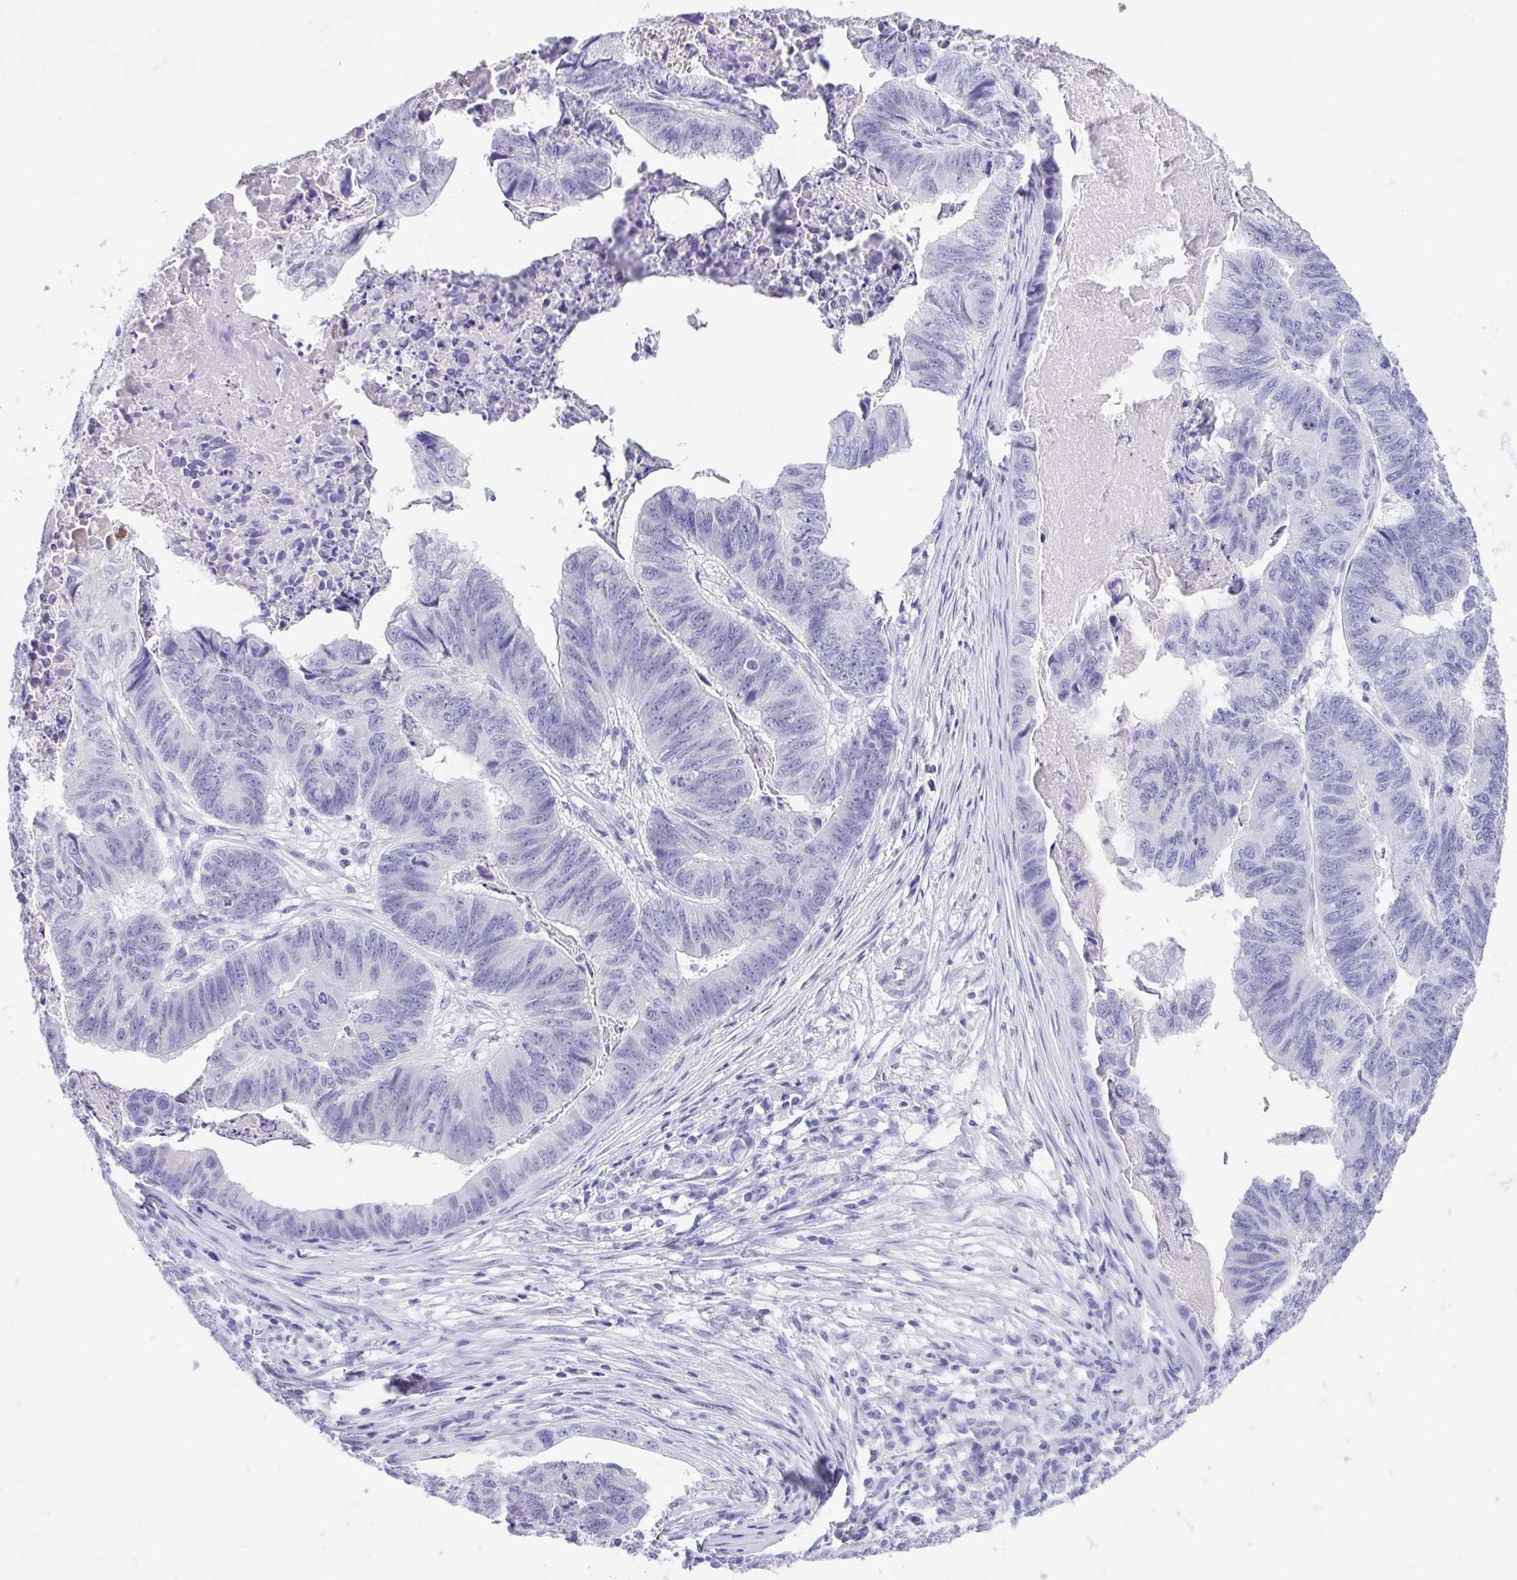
{"staining": {"intensity": "negative", "quantity": "none", "location": "none"}, "tissue": "stomach cancer", "cell_type": "Tumor cells", "image_type": "cancer", "snomed": [{"axis": "morphology", "description": "Adenocarcinoma, NOS"}, {"axis": "topography", "description": "Stomach, lower"}], "caption": "Tumor cells show no significant staining in stomach adenocarcinoma.", "gene": "SPATA4", "patient": {"sex": "male", "age": 77}}